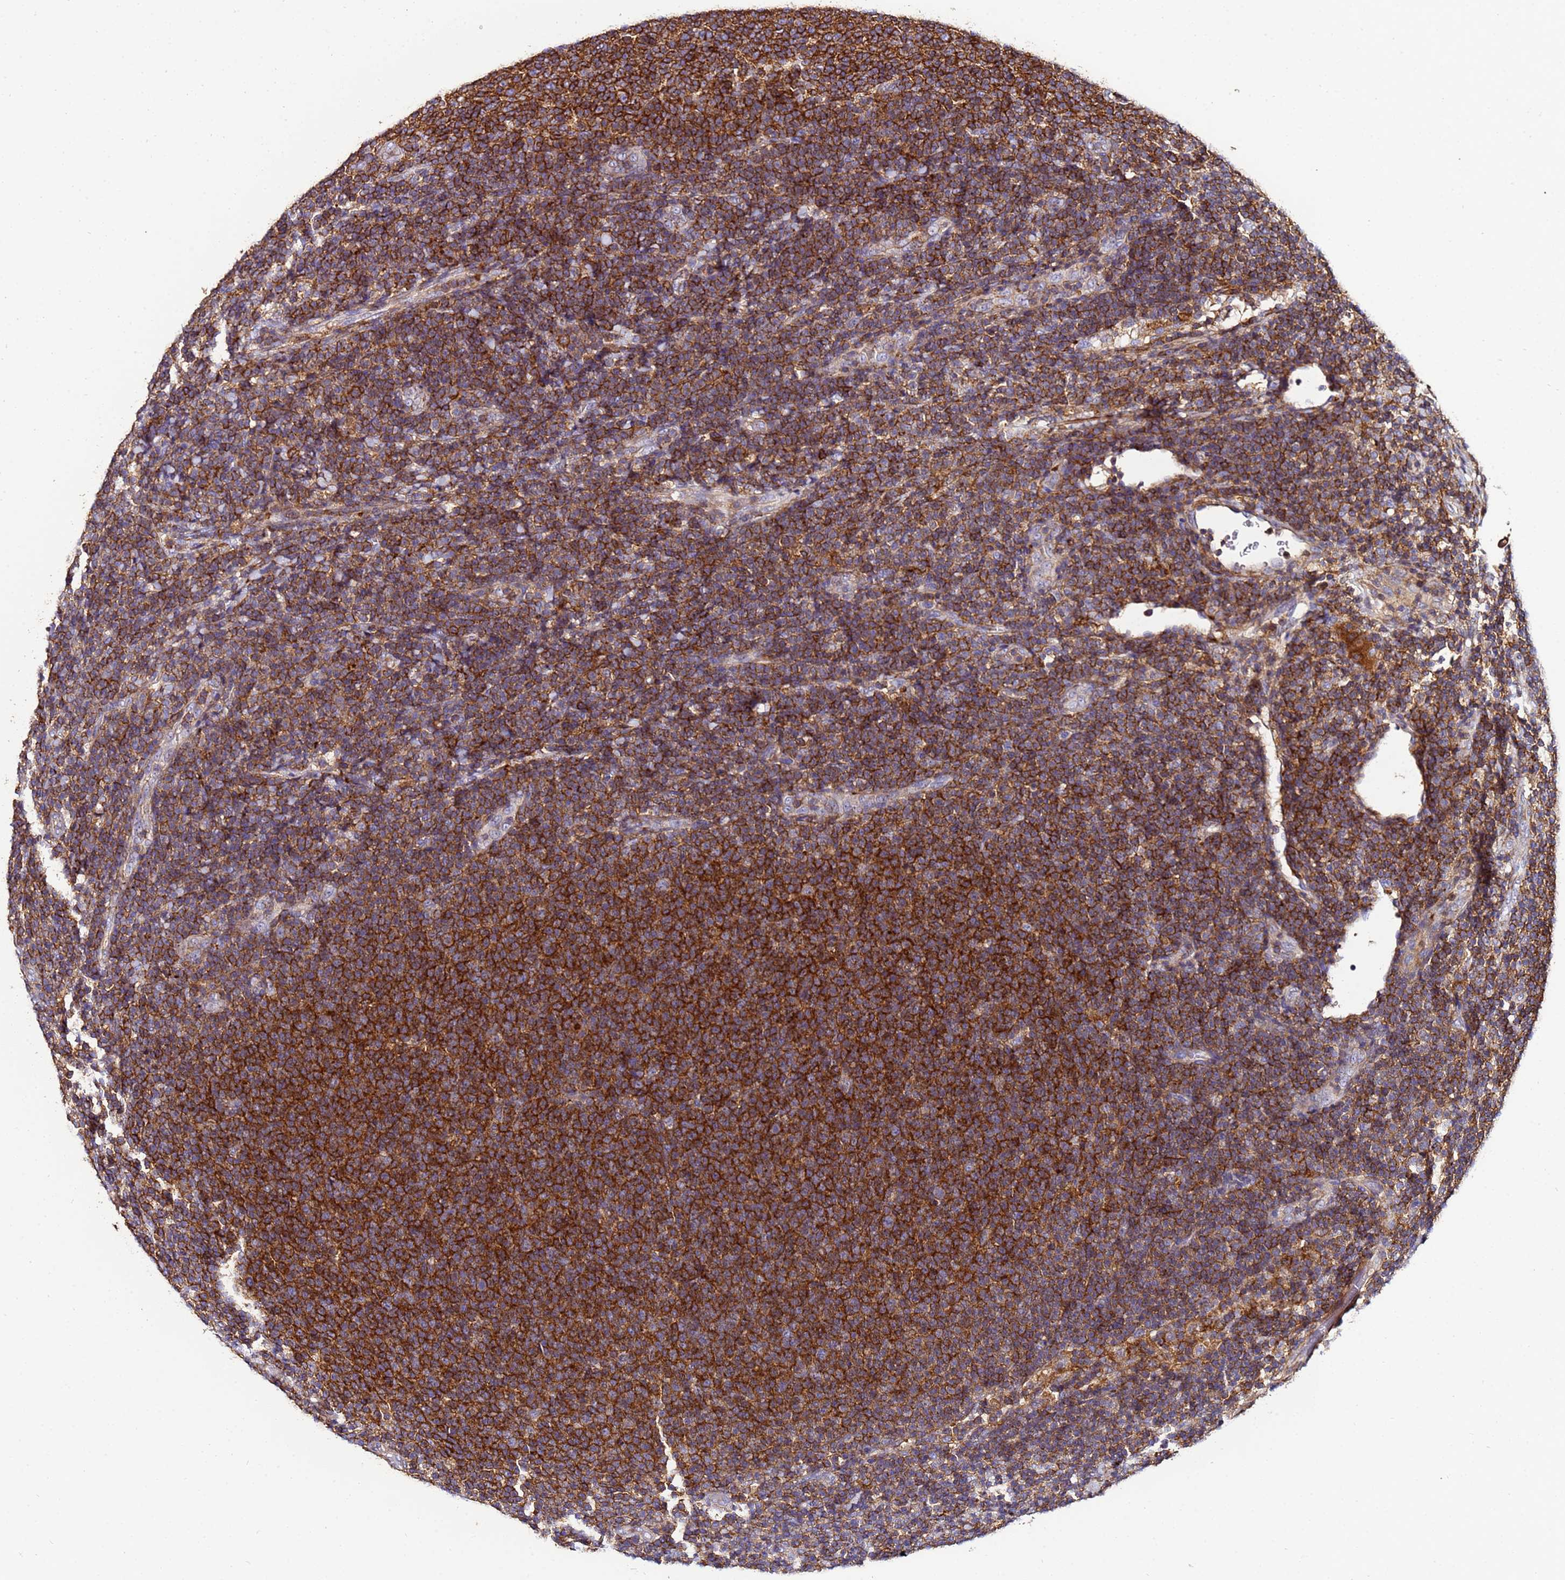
{"staining": {"intensity": "strong", "quantity": ">75%", "location": "cytoplasmic/membranous"}, "tissue": "lymphoma", "cell_type": "Tumor cells", "image_type": "cancer", "snomed": [{"axis": "morphology", "description": "Malignant lymphoma, non-Hodgkin's type, Low grade"}, {"axis": "topography", "description": "Lymph node"}], "caption": "High-power microscopy captured an immunohistochemistry (IHC) micrograph of malignant lymphoma, non-Hodgkin's type (low-grade), revealing strong cytoplasmic/membranous positivity in about >75% of tumor cells.", "gene": "ACTB", "patient": {"sex": "male", "age": 66}}